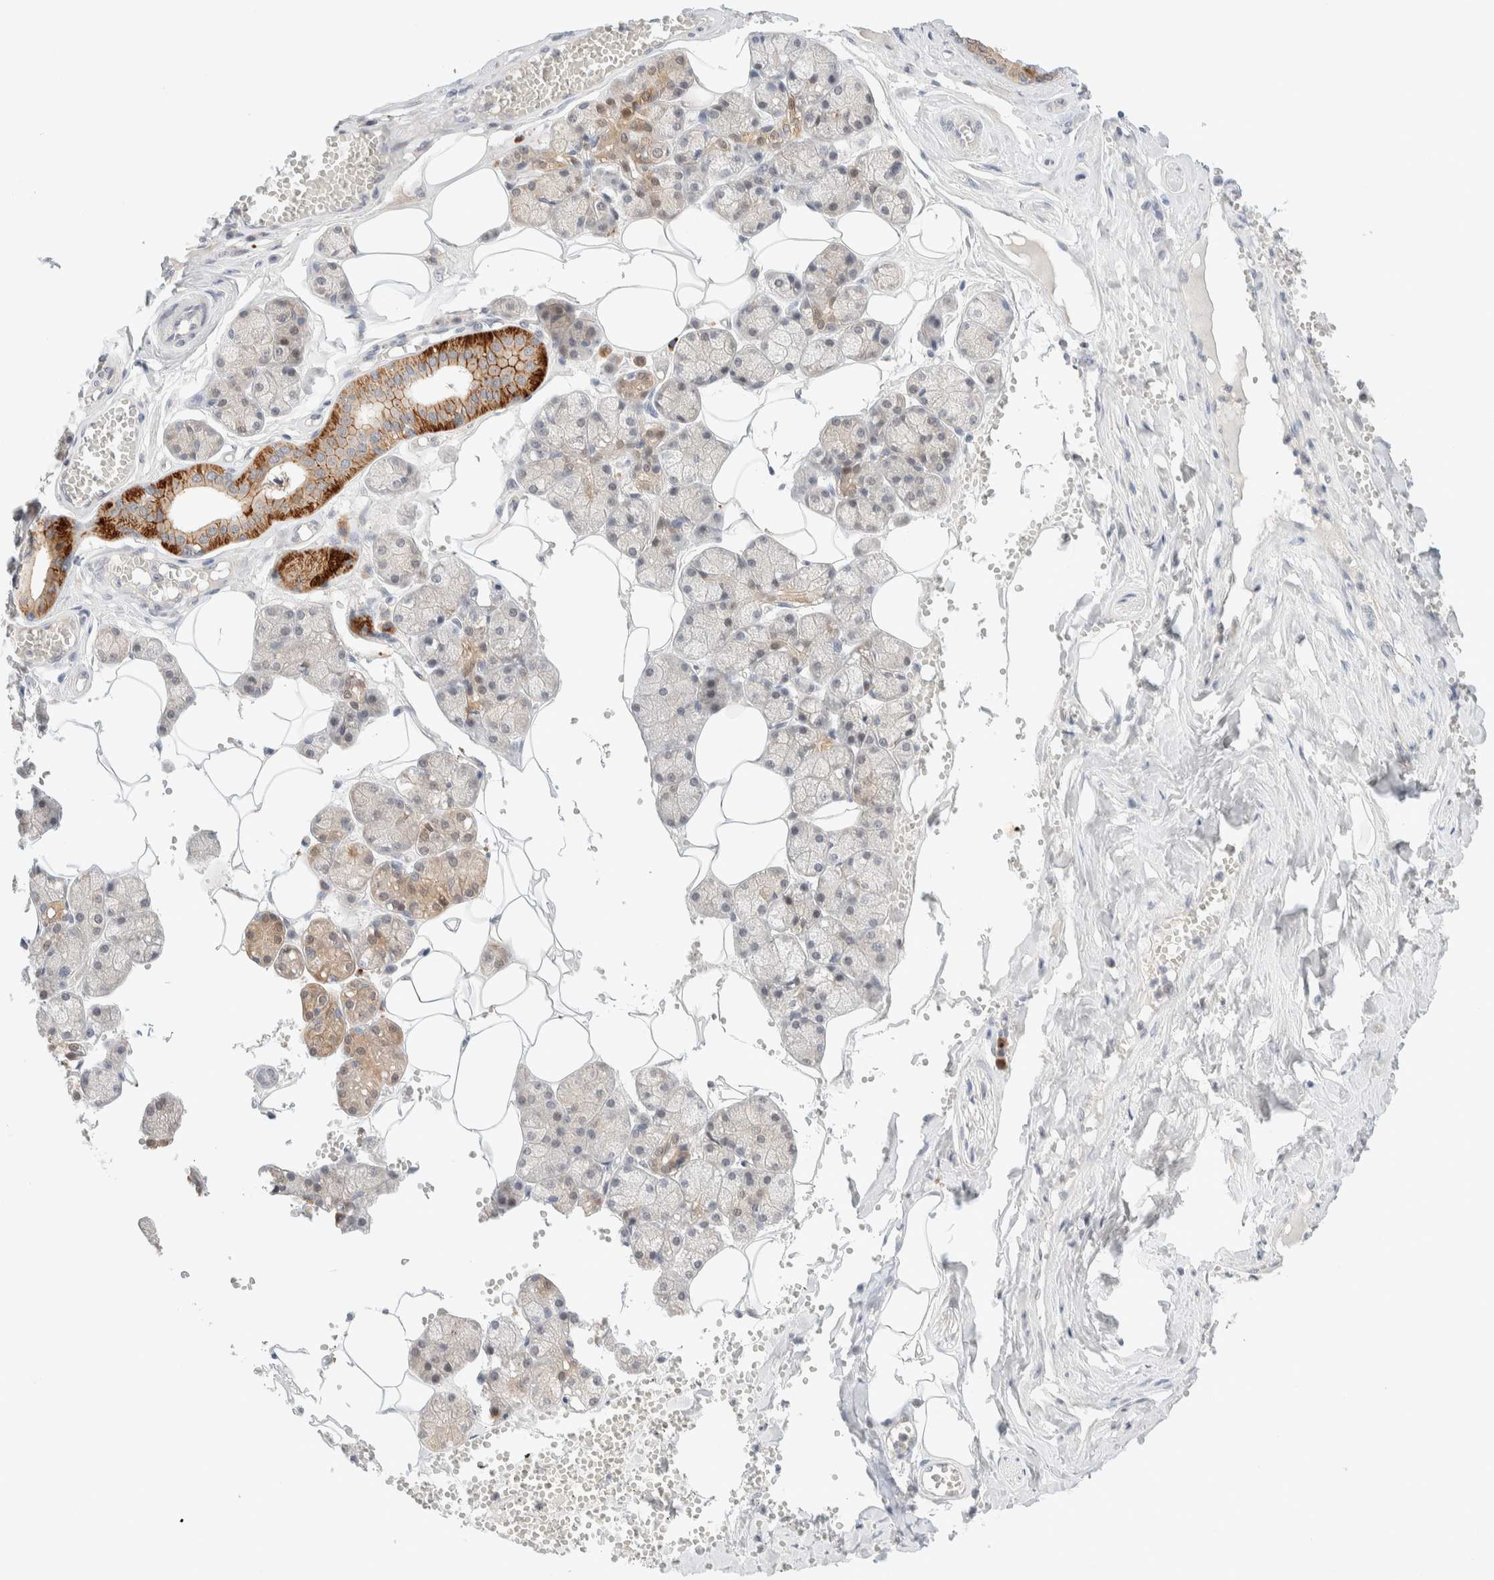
{"staining": {"intensity": "moderate", "quantity": "25%-75%", "location": "cytoplasmic/membranous"}, "tissue": "salivary gland", "cell_type": "Glandular cells", "image_type": "normal", "snomed": [{"axis": "morphology", "description": "Normal tissue, NOS"}, {"axis": "topography", "description": "Salivary gland"}], "caption": "Immunohistochemistry micrograph of benign salivary gland: human salivary gland stained using immunohistochemistry demonstrates medium levels of moderate protein expression localized specifically in the cytoplasmic/membranous of glandular cells, appearing as a cytoplasmic/membranous brown color.", "gene": "CHKA", "patient": {"sex": "male", "age": 62}}